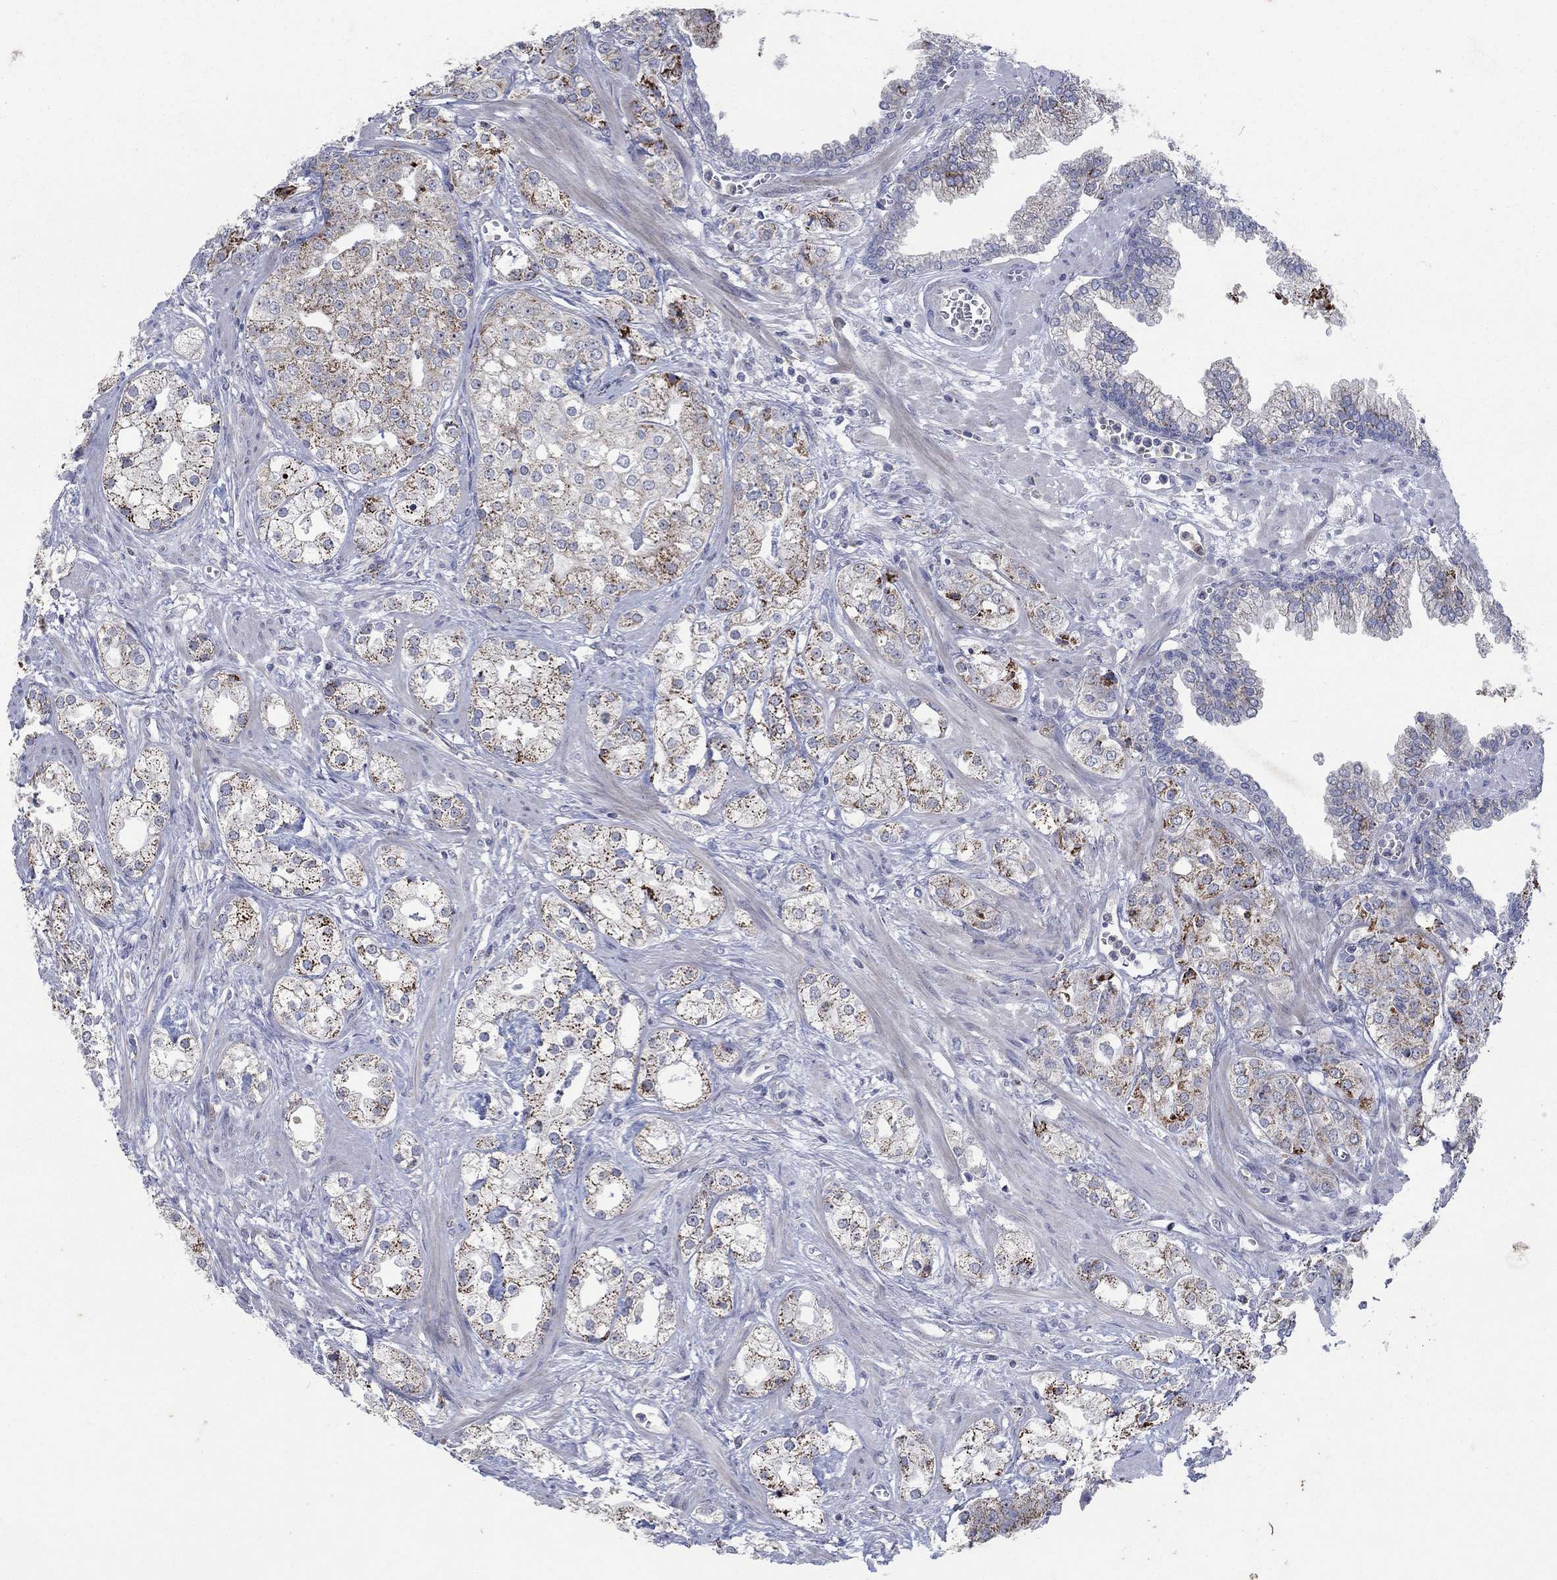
{"staining": {"intensity": "strong", "quantity": "25%-75%", "location": "cytoplasmic/membranous"}, "tissue": "prostate cancer", "cell_type": "Tumor cells", "image_type": "cancer", "snomed": [{"axis": "morphology", "description": "Adenocarcinoma, NOS"}, {"axis": "topography", "description": "Prostate and seminal vesicle, NOS"}, {"axis": "topography", "description": "Prostate"}], "caption": "Tumor cells demonstrate high levels of strong cytoplasmic/membranous expression in about 25%-75% of cells in human prostate cancer (adenocarcinoma).", "gene": "HMX2", "patient": {"sex": "male", "age": 62}}